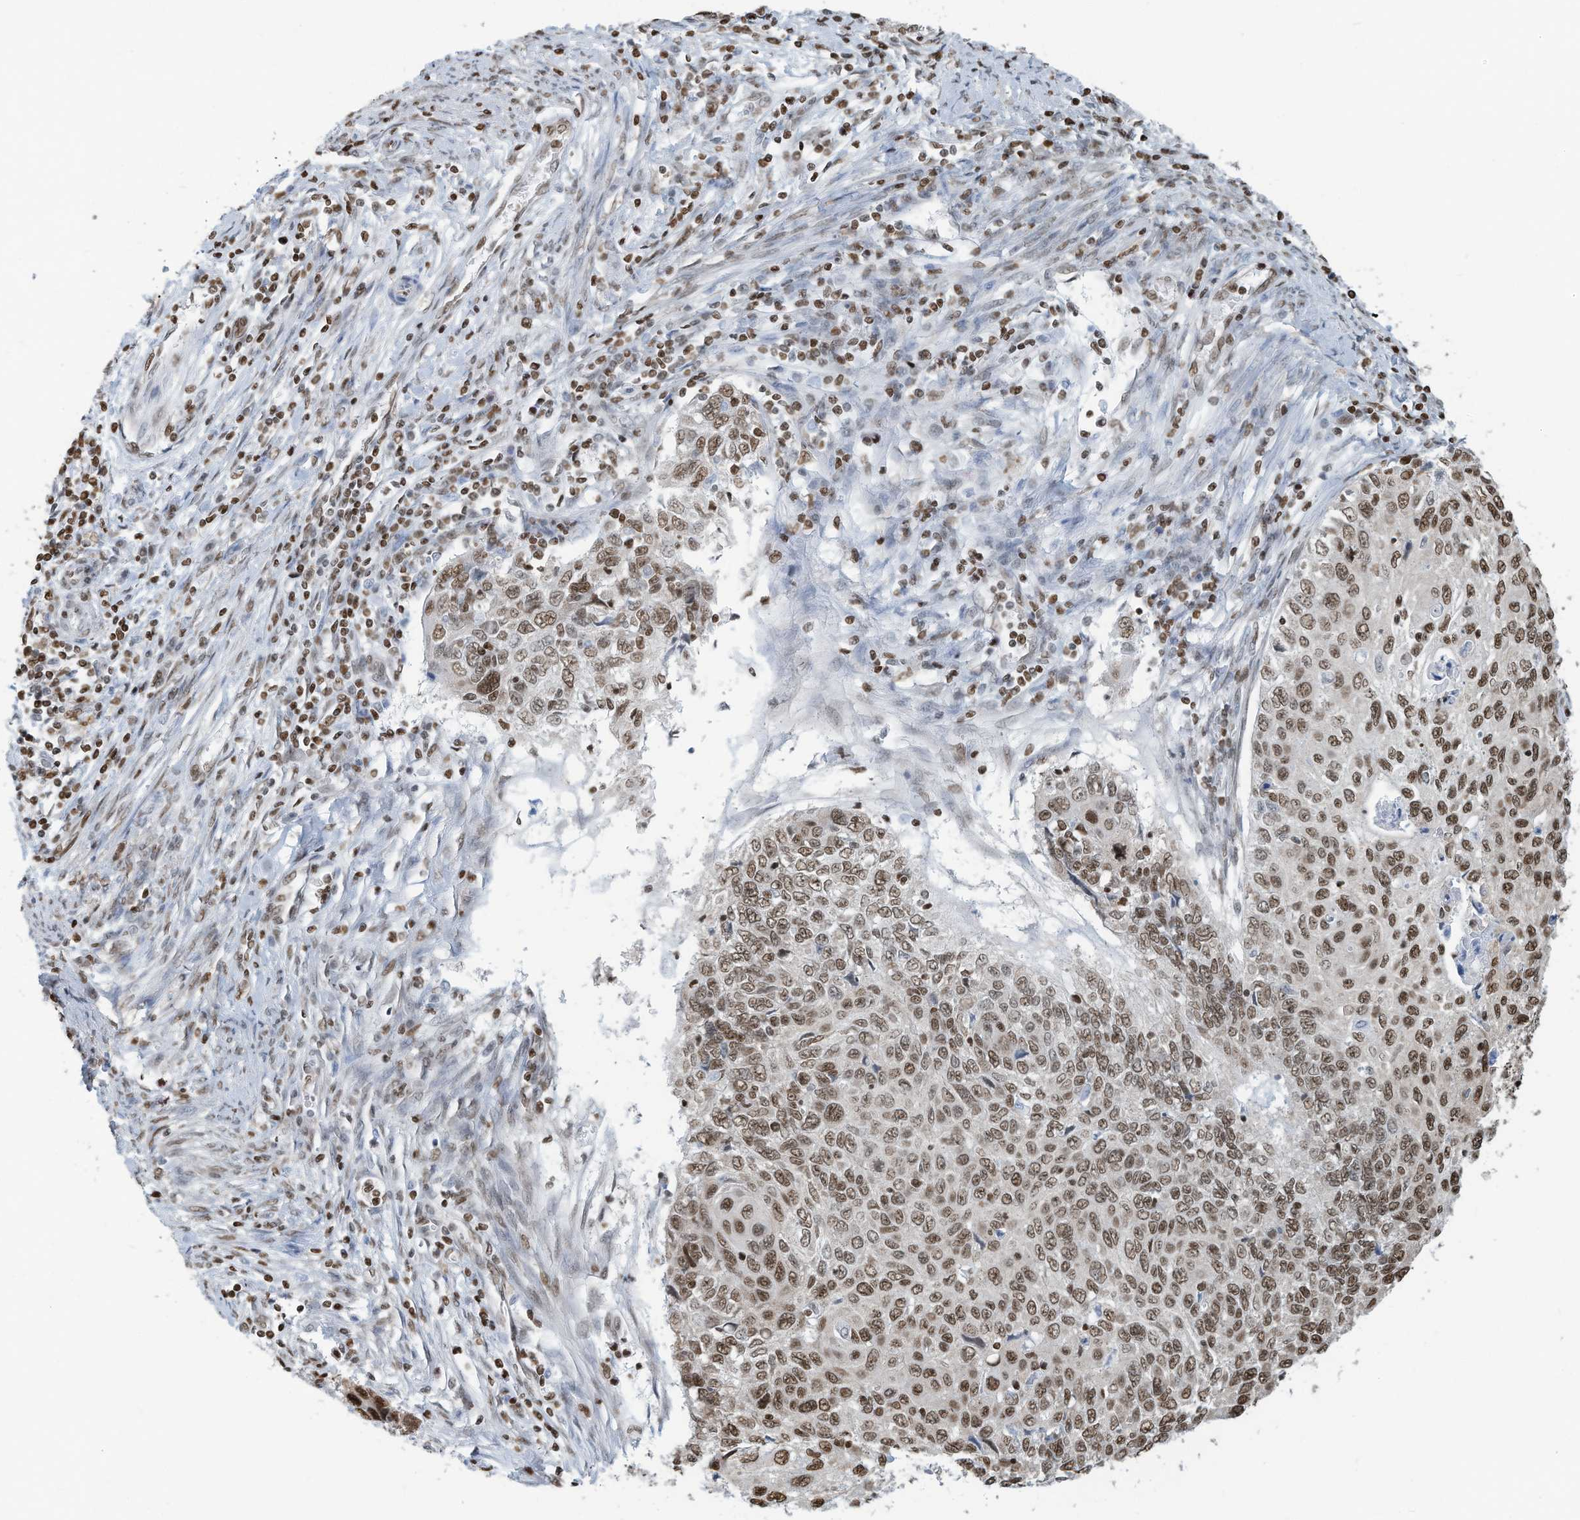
{"staining": {"intensity": "moderate", "quantity": ">75%", "location": "nuclear"}, "tissue": "cervical cancer", "cell_type": "Tumor cells", "image_type": "cancer", "snomed": [{"axis": "morphology", "description": "Squamous cell carcinoma, NOS"}, {"axis": "topography", "description": "Cervix"}], "caption": "About >75% of tumor cells in cervical cancer (squamous cell carcinoma) exhibit moderate nuclear protein positivity as visualized by brown immunohistochemical staining.", "gene": "SARNP", "patient": {"sex": "female", "age": 70}}